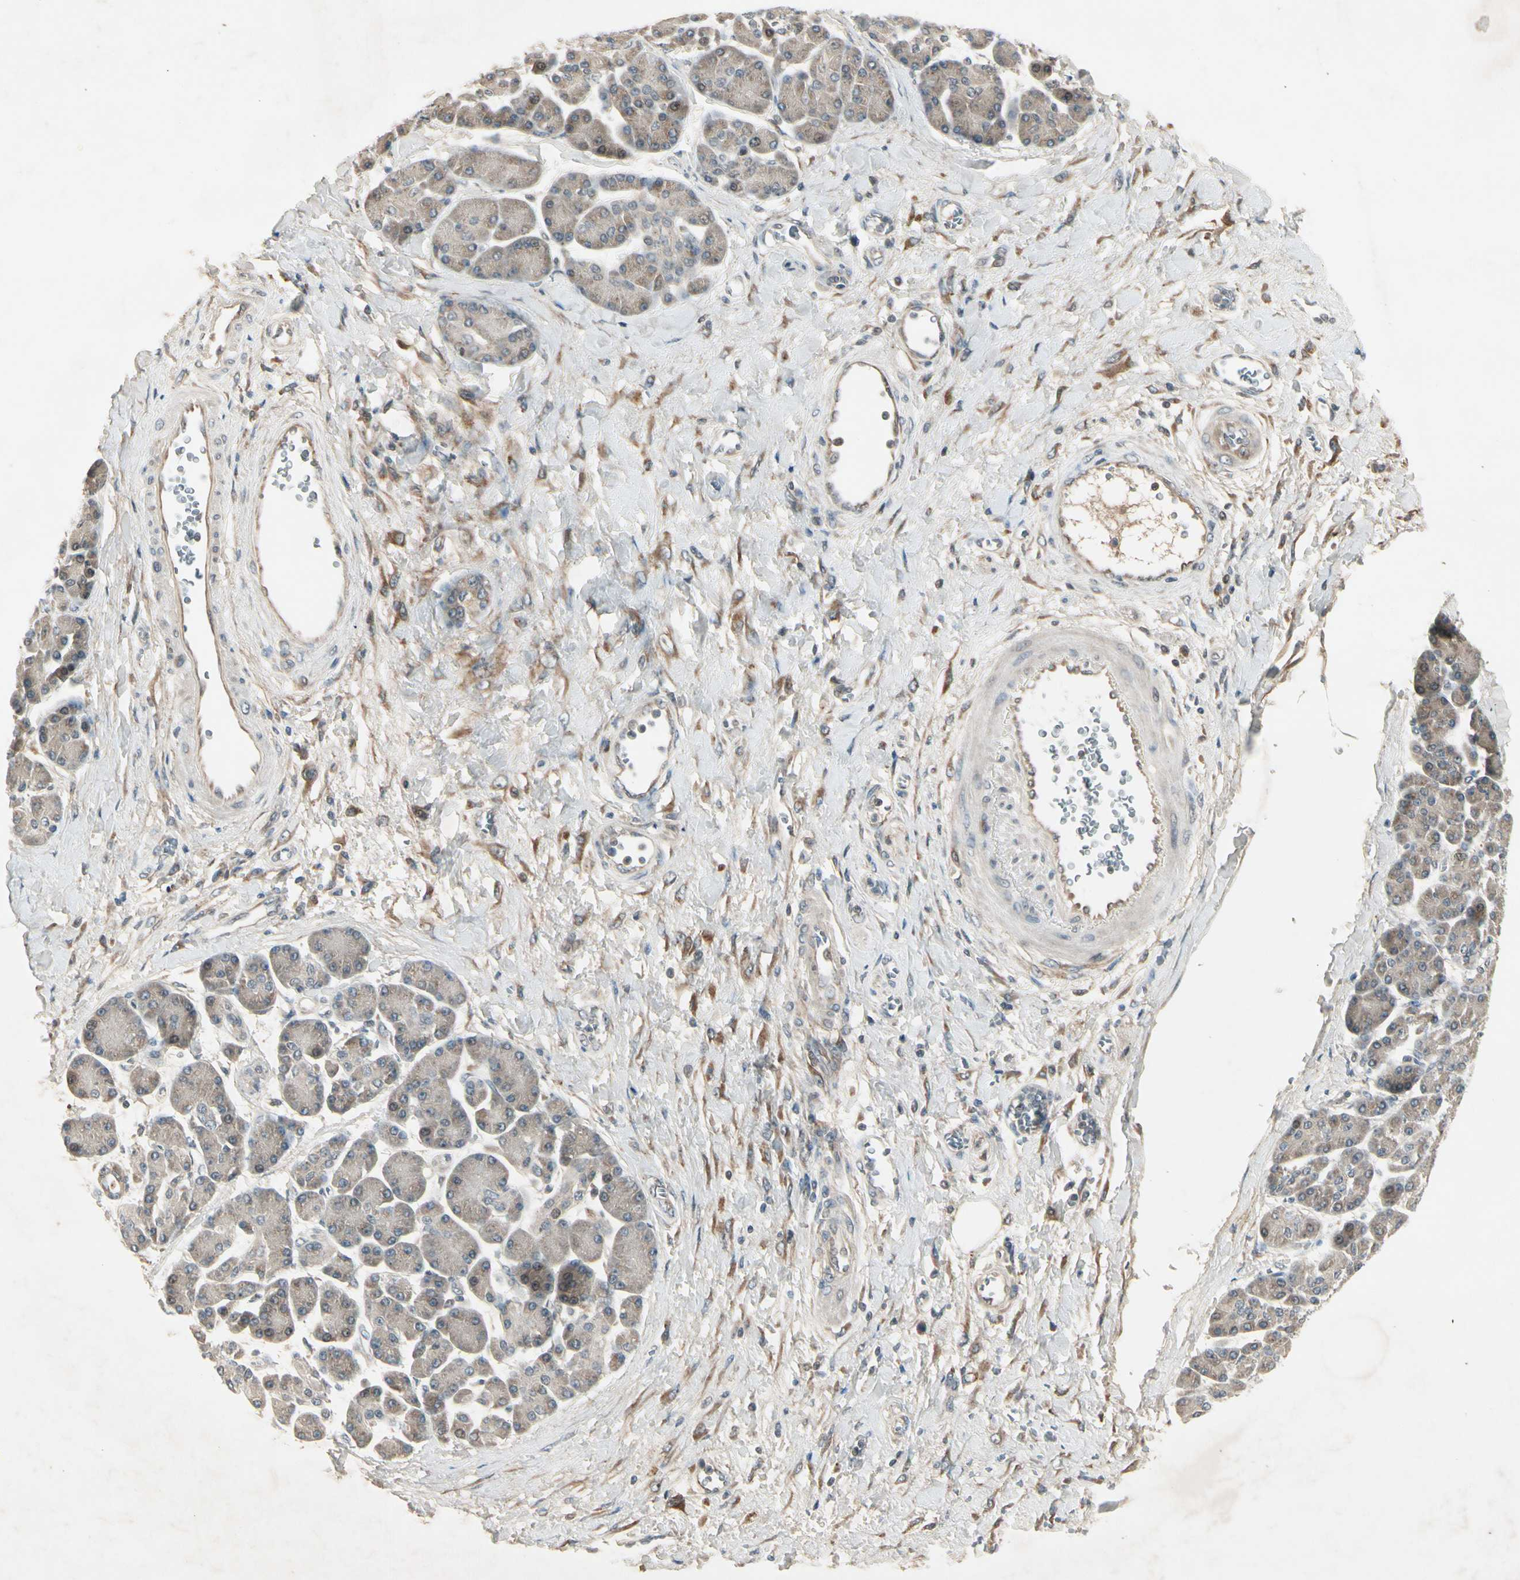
{"staining": {"intensity": "negative", "quantity": "none", "location": "none"}, "tissue": "pancreatic cancer", "cell_type": "Tumor cells", "image_type": "cancer", "snomed": [{"axis": "morphology", "description": "Adenocarcinoma, NOS"}, {"axis": "topography", "description": "Pancreas"}], "caption": "A histopathology image of pancreatic adenocarcinoma stained for a protein reveals no brown staining in tumor cells.", "gene": "FHDC1", "patient": {"sex": "female", "age": 70}}